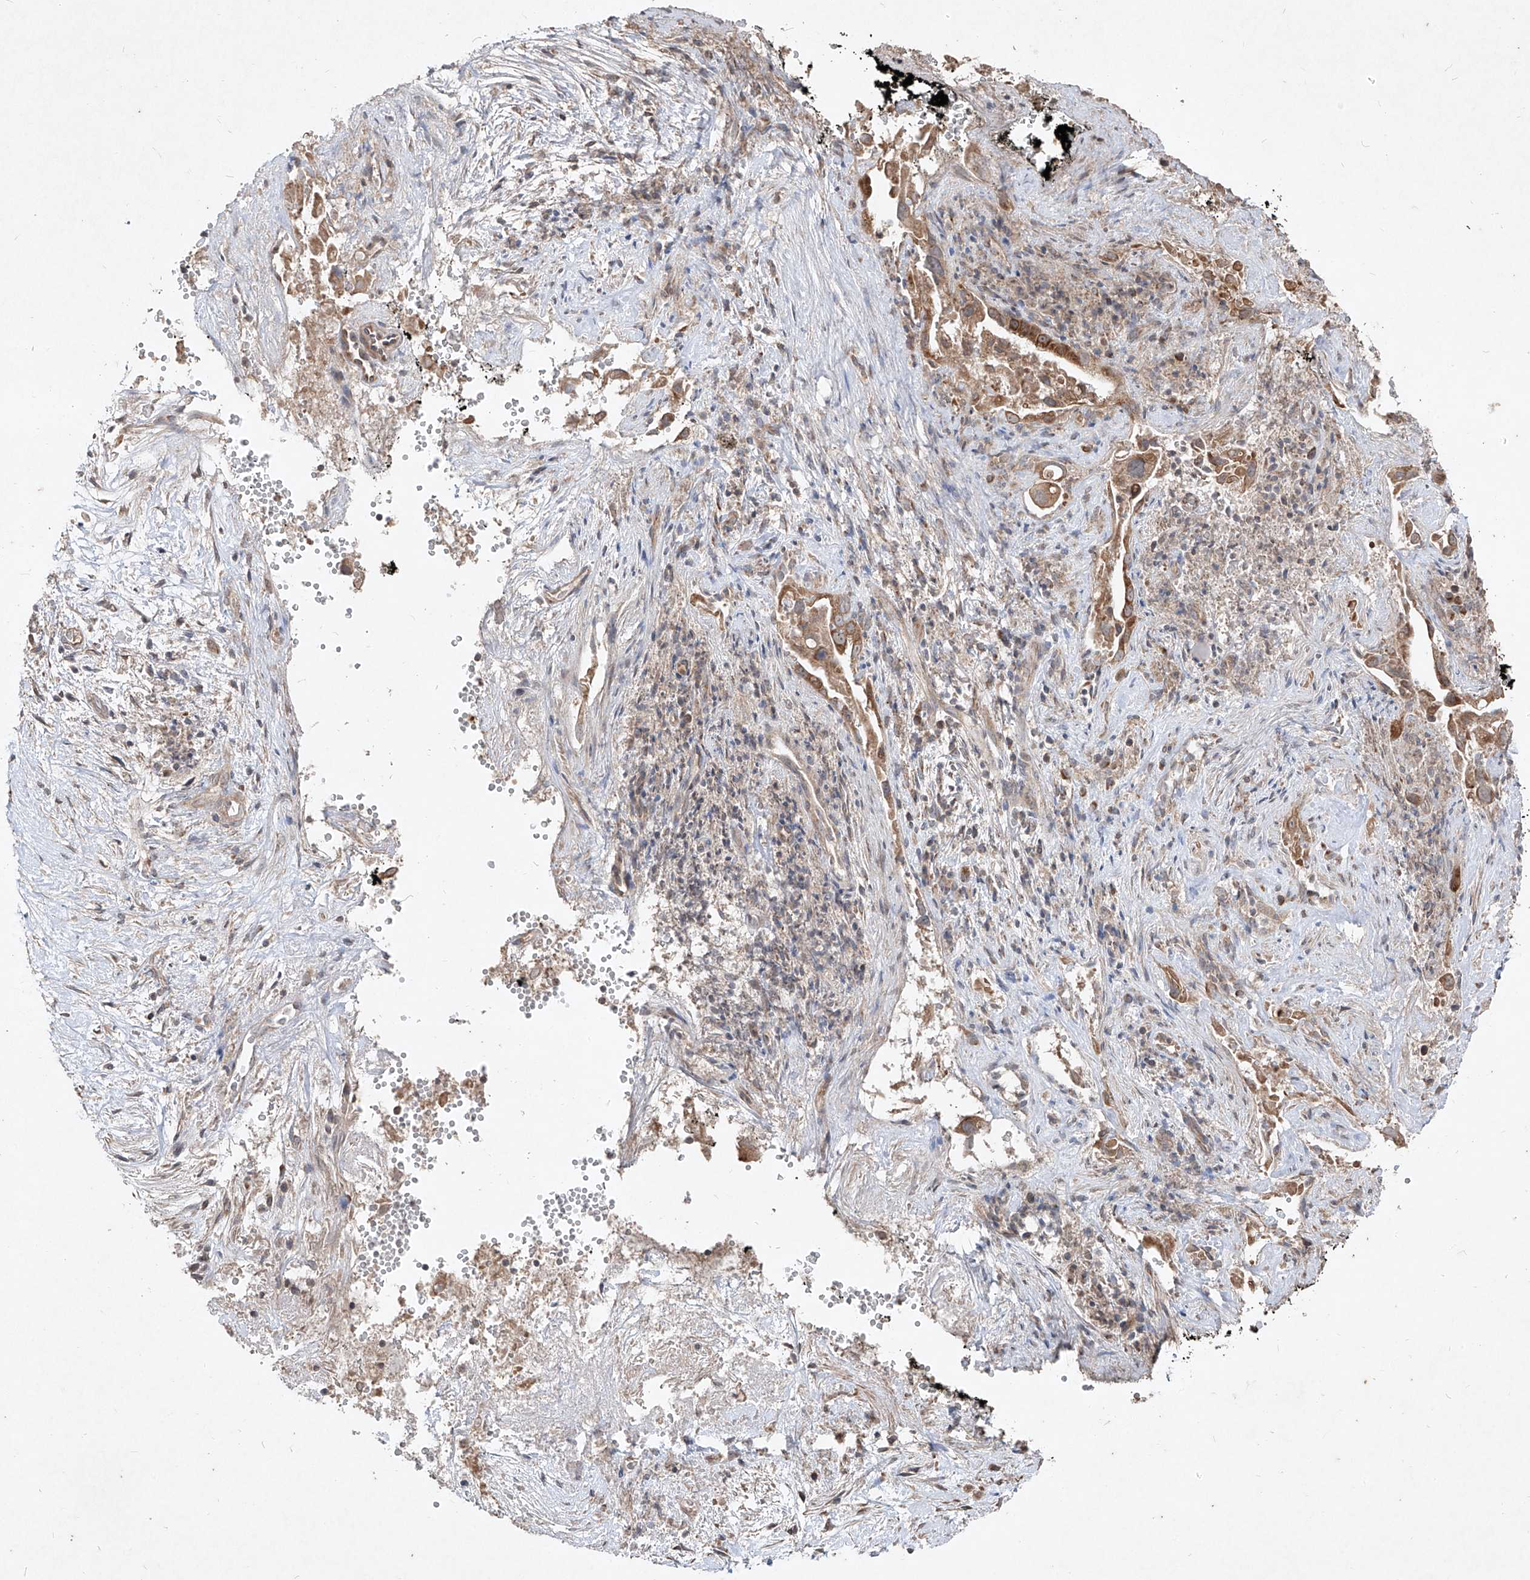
{"staining": {"intensity": "moderate", "quantity": ">75%", "location": "cytoplasmic/membranous"}, "tissue": "pancreatic cancer", "cell_type": "Tumor cells", "image_type": "cancer", "snomed": [{"axis": "morphology", "description": "Inflammation, NOS"}, {"axis": "morphology", "description": "Adenocarcinoma, NOS"}, {"axis": "topography", "description": "Pancreas"}], "caption": "About >75% of tumor cells in human adenocarcinoma (pancreatic) exhibit moderate cytoplasmic/membranous protein staining as visualized by brown immunohistochemical staining.", "gene": "ABCD3", "patient": {"sex": "female", "age": 56}}